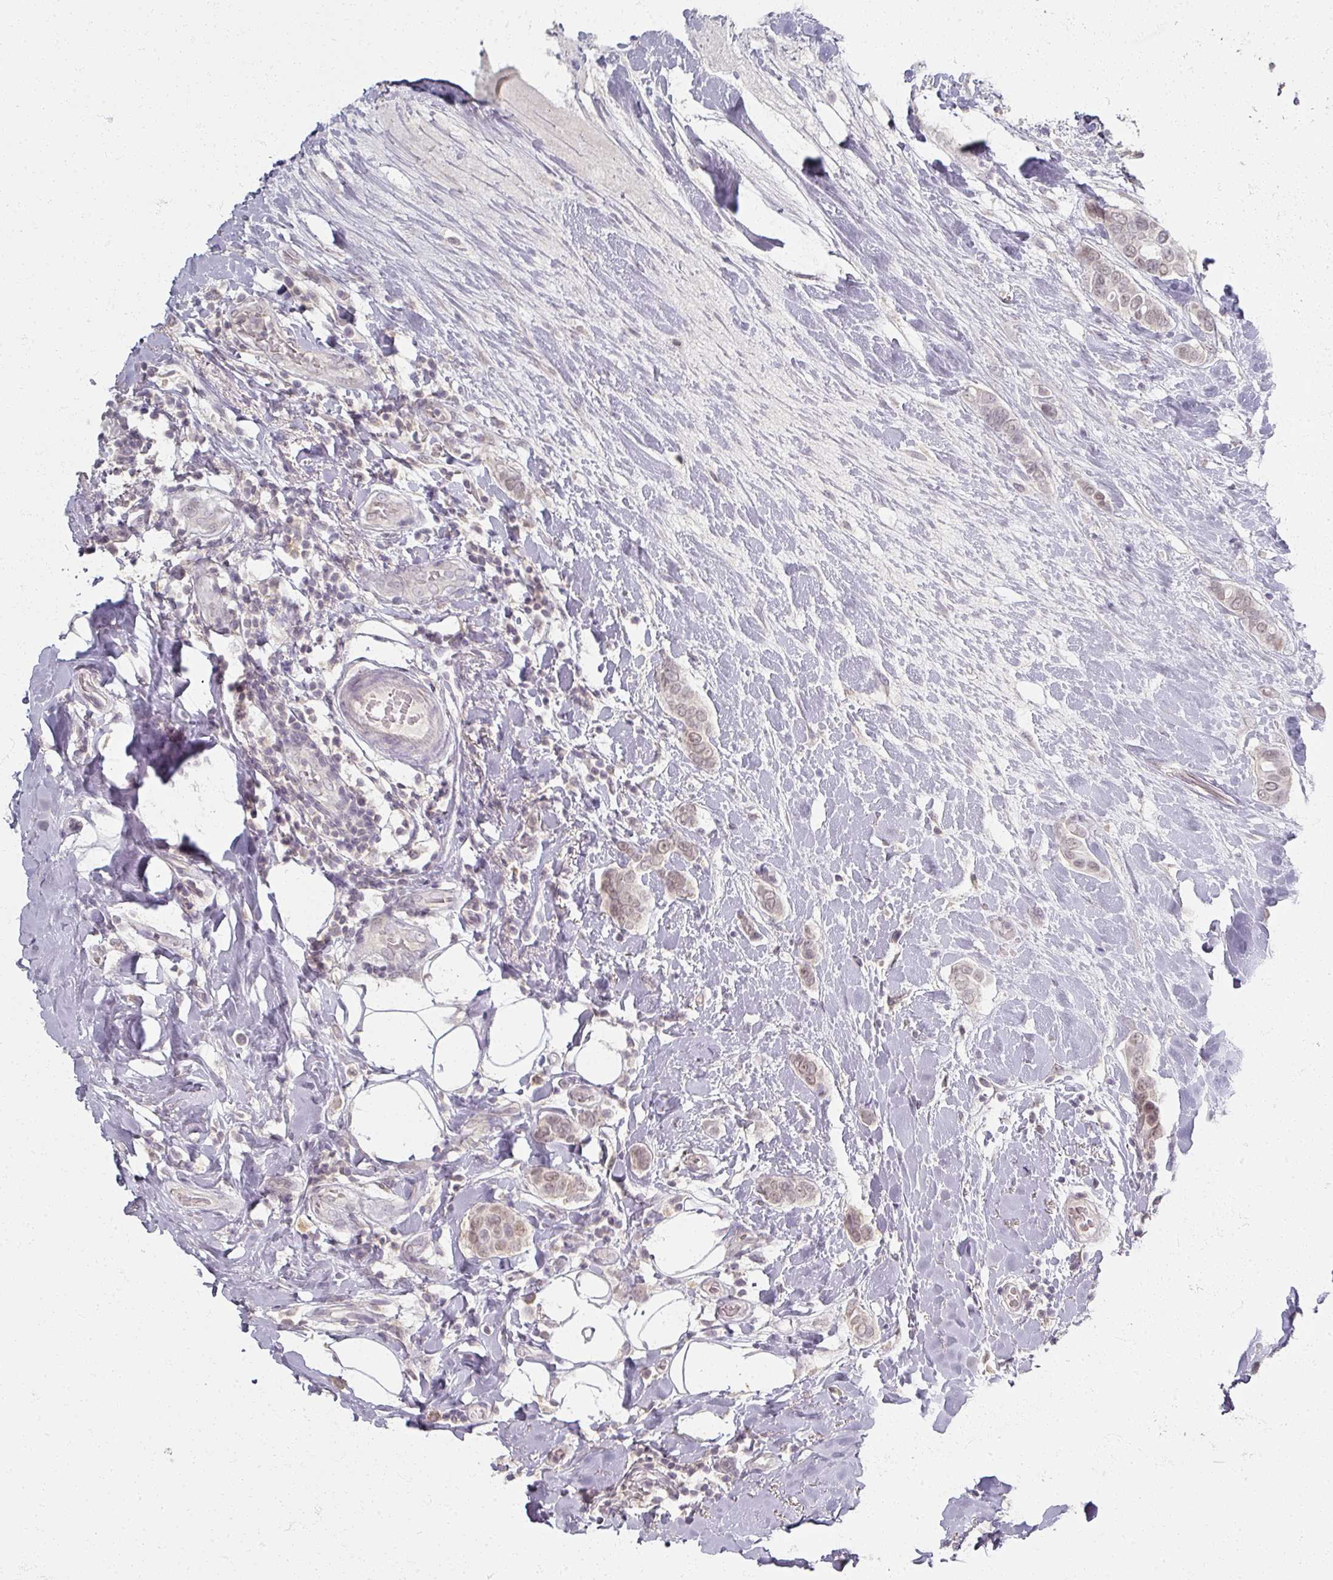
{"staining": {"intensity": "weak", "quantity": "25%-75%", "location": "nuclear"}, "tissue": "breast cancer", "cell_type": "Tumor cells", "image_type": "cancer", "snomed": [{"axis": "morphology", "description": "Lobular carcinoma"}, {"axis": "topography", "description": "Breast"}], "caption": "IHC micrograph of breast lobular carcinoma stained for a protein (brown), which demonstrates low levels of weak nuclear positivity in about 25%-75% of tumor cells.", "gene": "SOX11", "patient": {"sex": "female", "age": 51}}